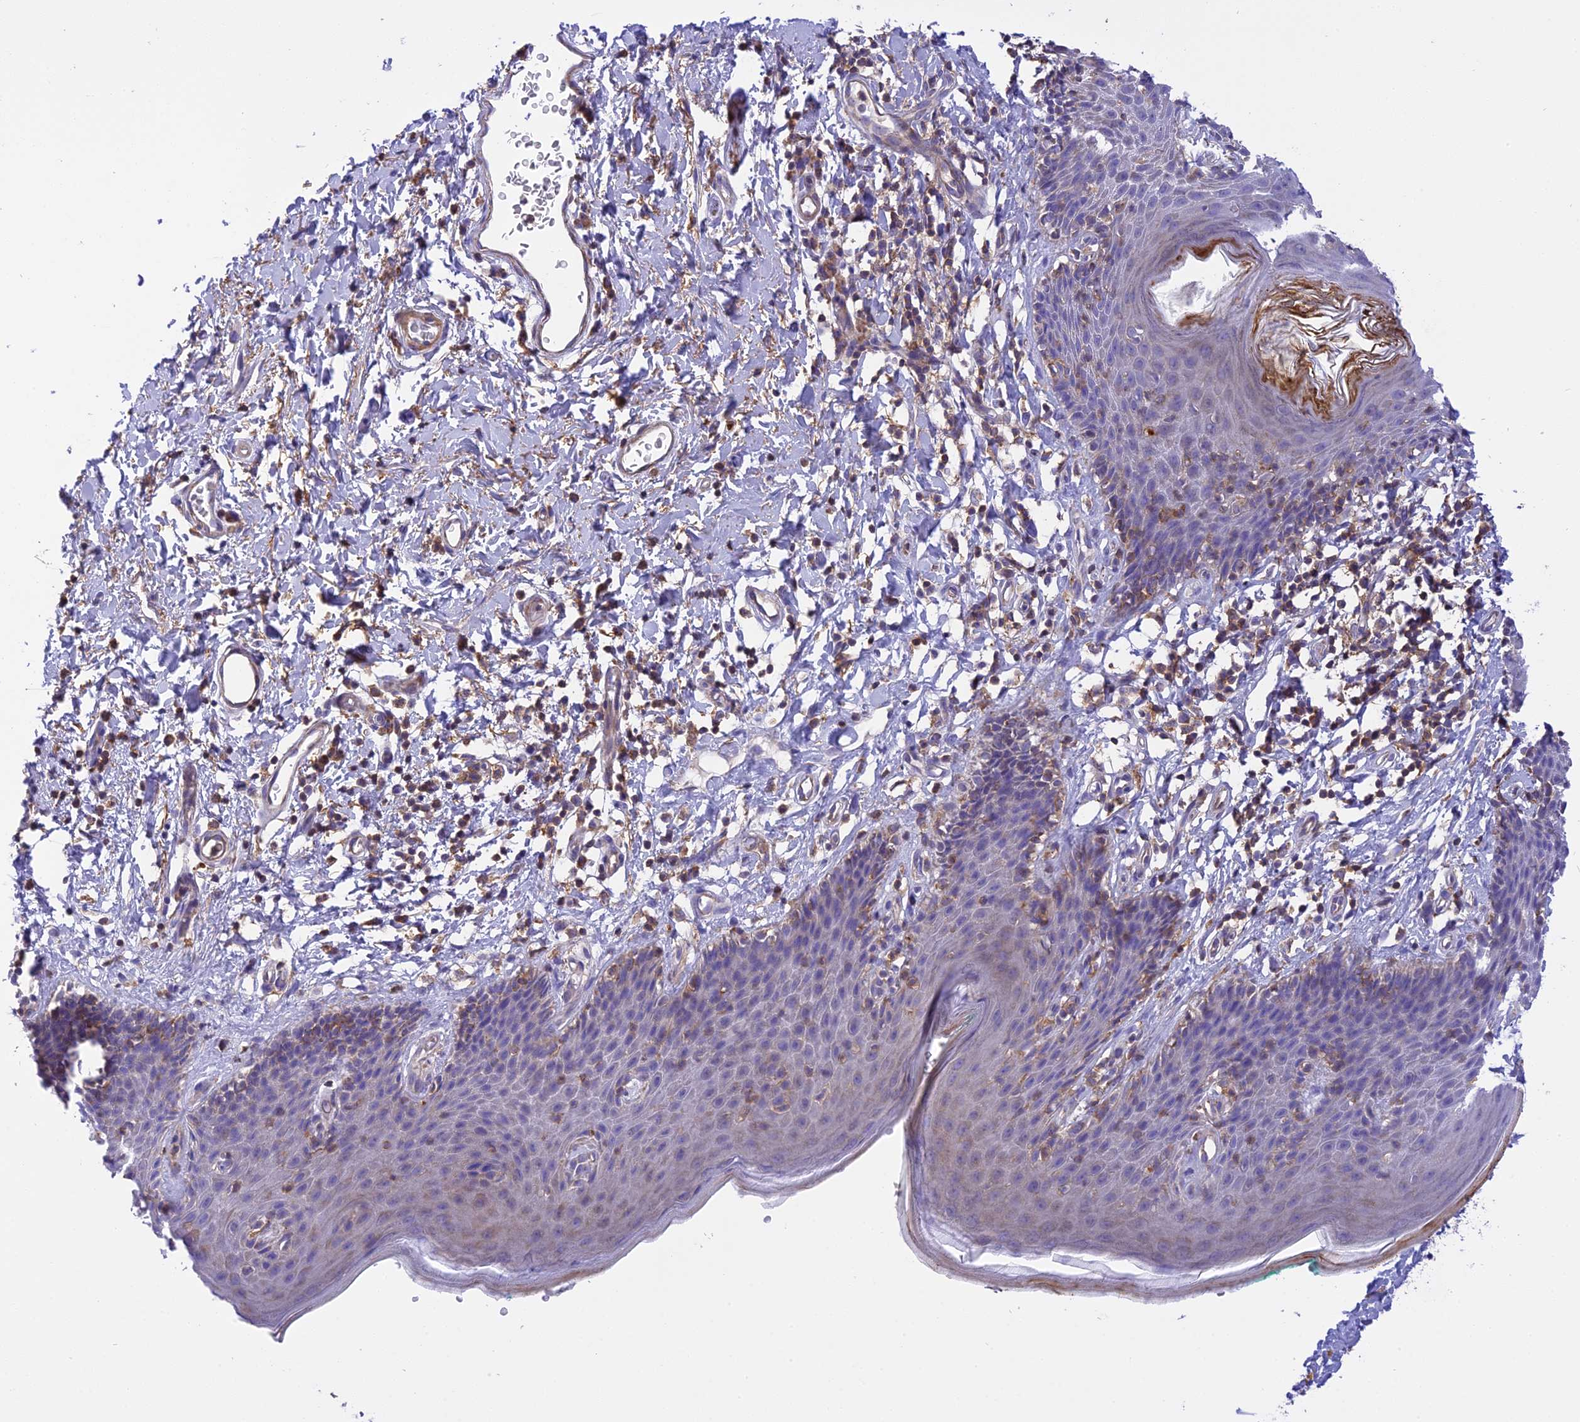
{"staining": {"intensity": "weak", "quantity": "<25%", "location": "cytoplasmic/membranous"}, "tissue": "skin", "cell_type": "Epidermal cells", "image_type": "normal", "snomed": [{"axis": "morphology", "description": "Normal tissue, NOS"}, {"axis": "topography", "description": "Vulva"}], "caption": "Photomicrograph shows no significant protein staining in epidermal cells of normal skin.", "gene": "CORO7", "patient": {"sex": "female", "age": 66}}